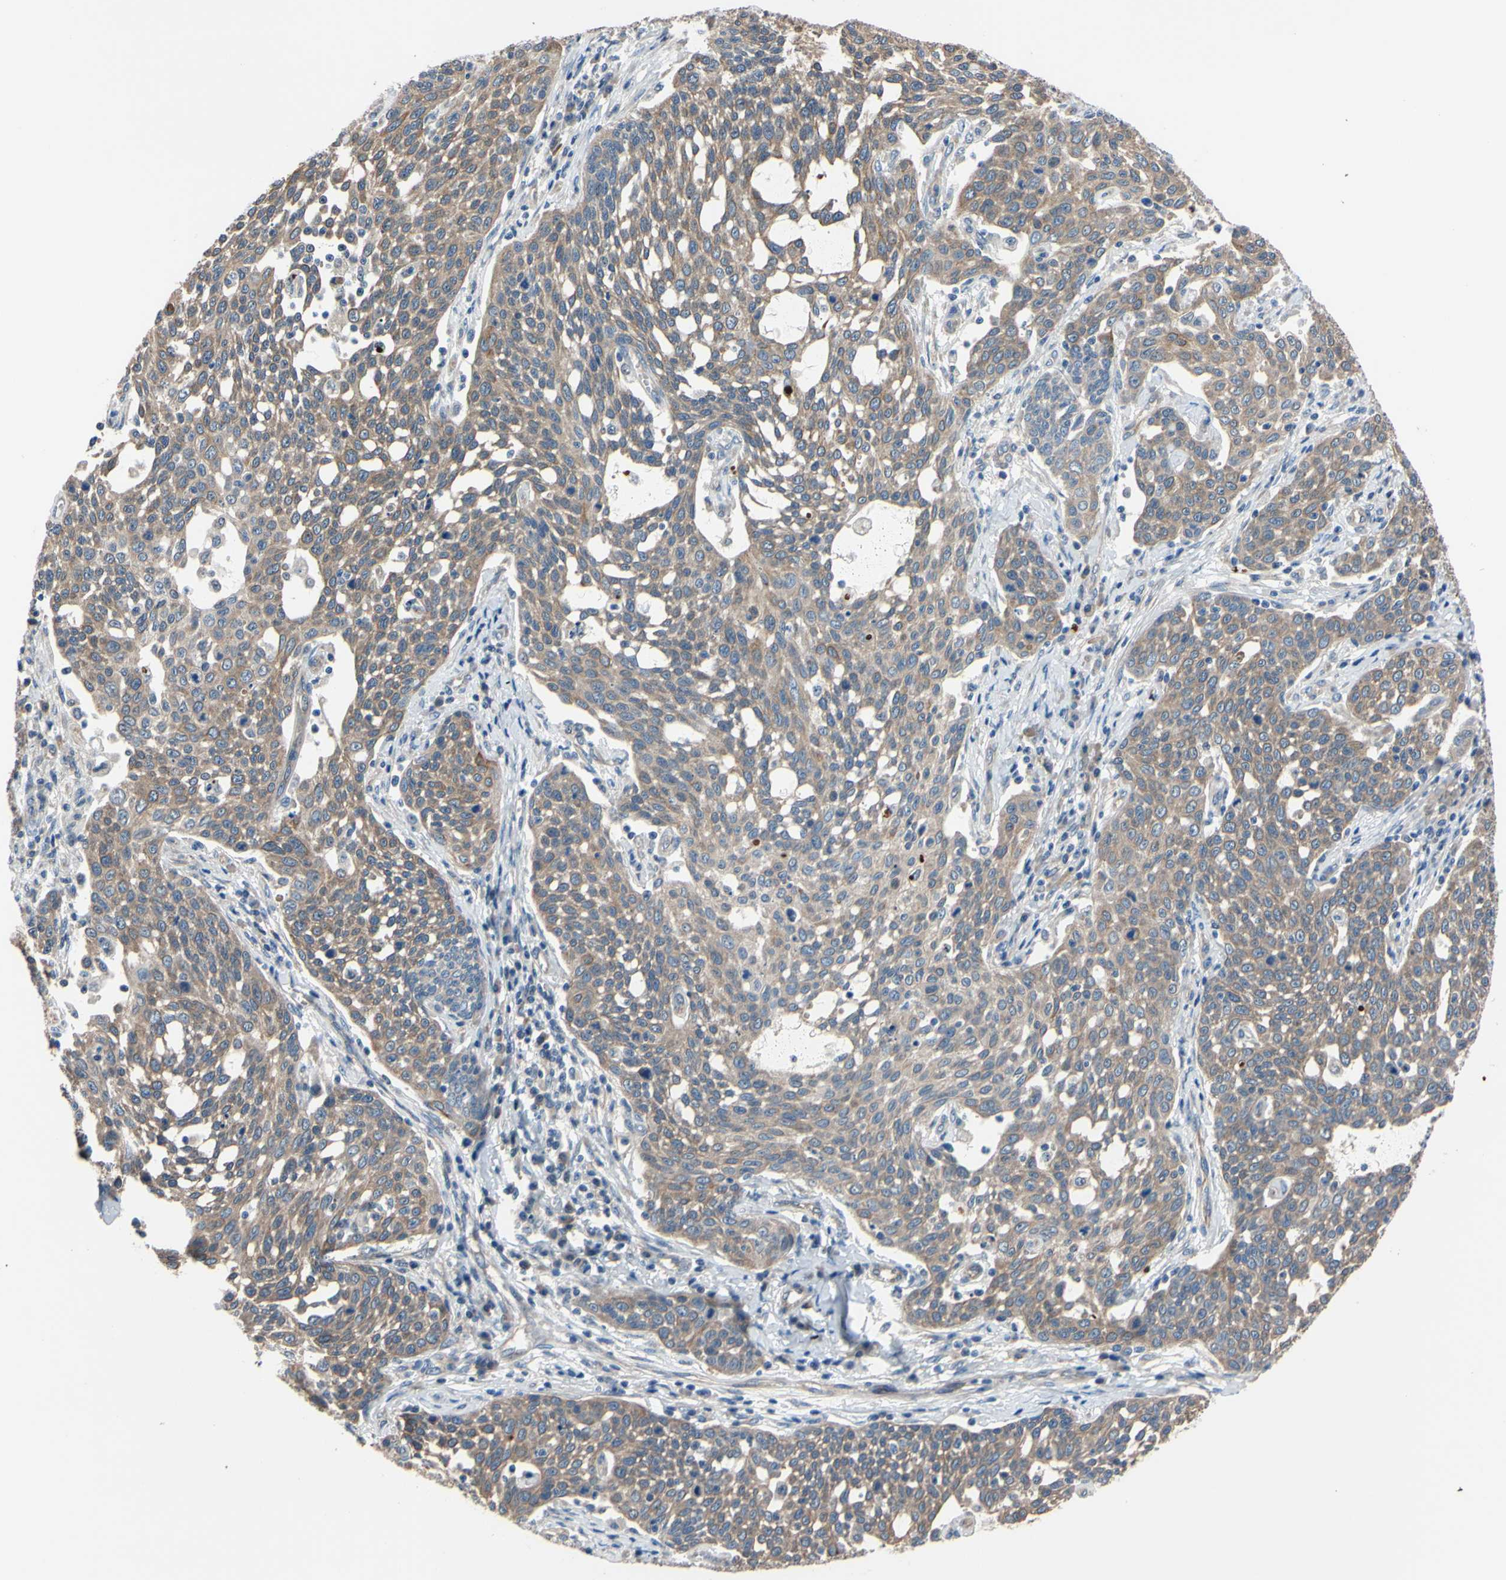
{"staining": {"intensity": "weak", "quantity": "25%-75%", "location": "cytoplasmic/membranous"}, "tissue": "cervical cancer", "cell_type": "Tumor cells", "image_type": "cancer", "snomed": [{"axis": "morphology", "description": "Squamous cell carcinoma, NOS"}, {"axis": "topography", "description": "Cervix"}], "caption": "Immunohistochemical staining of cervical cancer (squamous cell carcinoma) displays low levels of weak cytoplasmic/membranous positivity in approximately 25%-75% of tumor cells. (DAB (3,3'-diaminobenzidine) = brown stain, brightfield microscopy at high magnification).", "gene": "RARS1", "patient": {"sex": "female", "age": 34}}